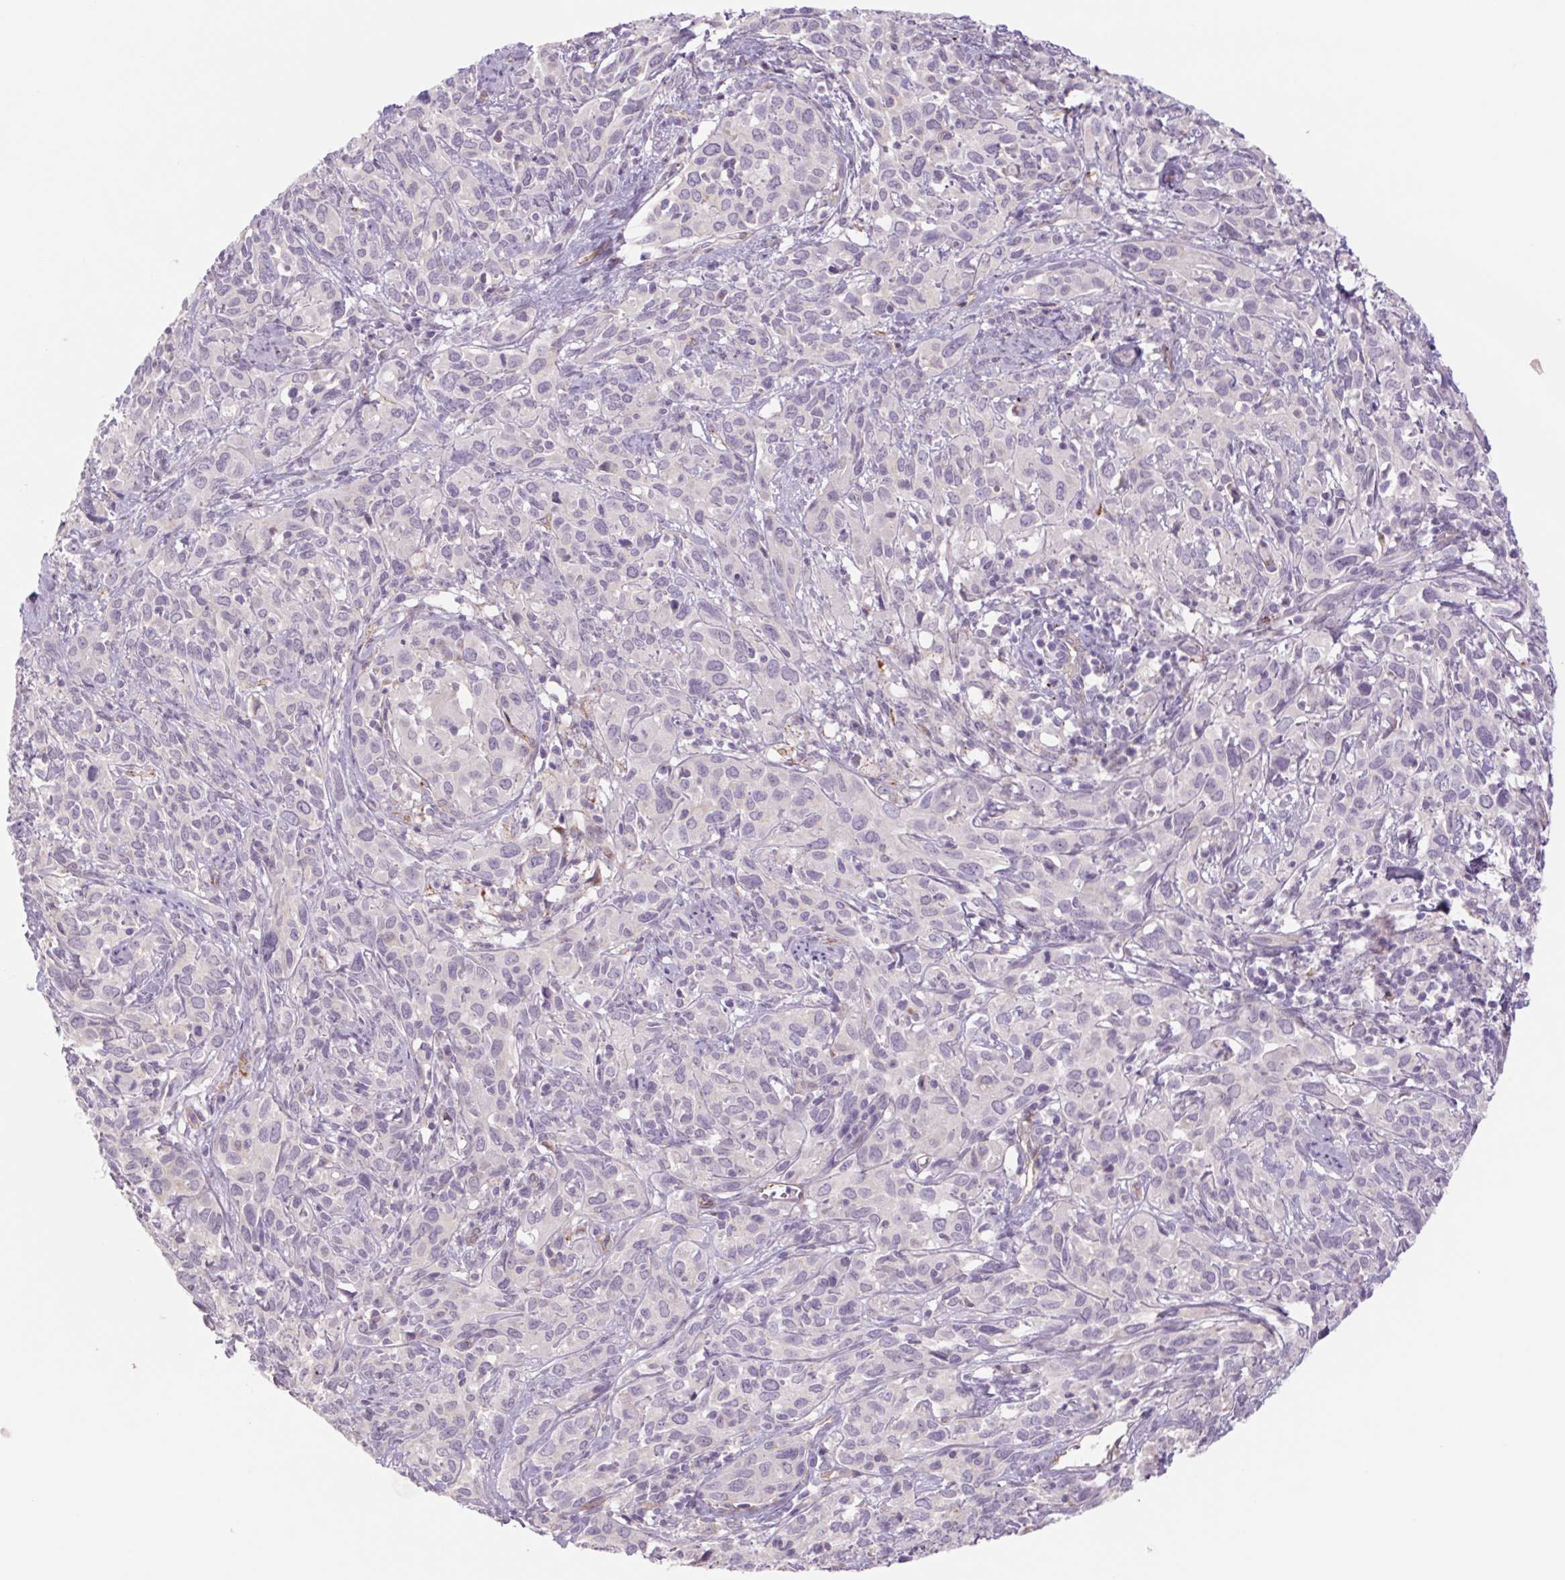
{"staining": {"intensity": "negative", "quantity": "none", "location": "none"}, "tissue": "cervical cancer", "cell_type": "Tumor cells", "image_type": "cancer", "snomed": [{"axis": "morphology", "description": "Normal tissue, NOS"}, {"axis": "morphology", "description": "Squamous cell carcinoma, NOS"}, {"axis": "topography", "description": "Cervix"}], "caption": "Immunohistochemistry histopathology image of human squamous cell carcinoma (cervical) stained for a protein (brown), which reveals no positivity in tumor cells. (DAB (3,3'-diaminobenzidine) IHC, high magnification).", "gene": "MS4A13", "patient": {"sex": "female", "age": 51}}